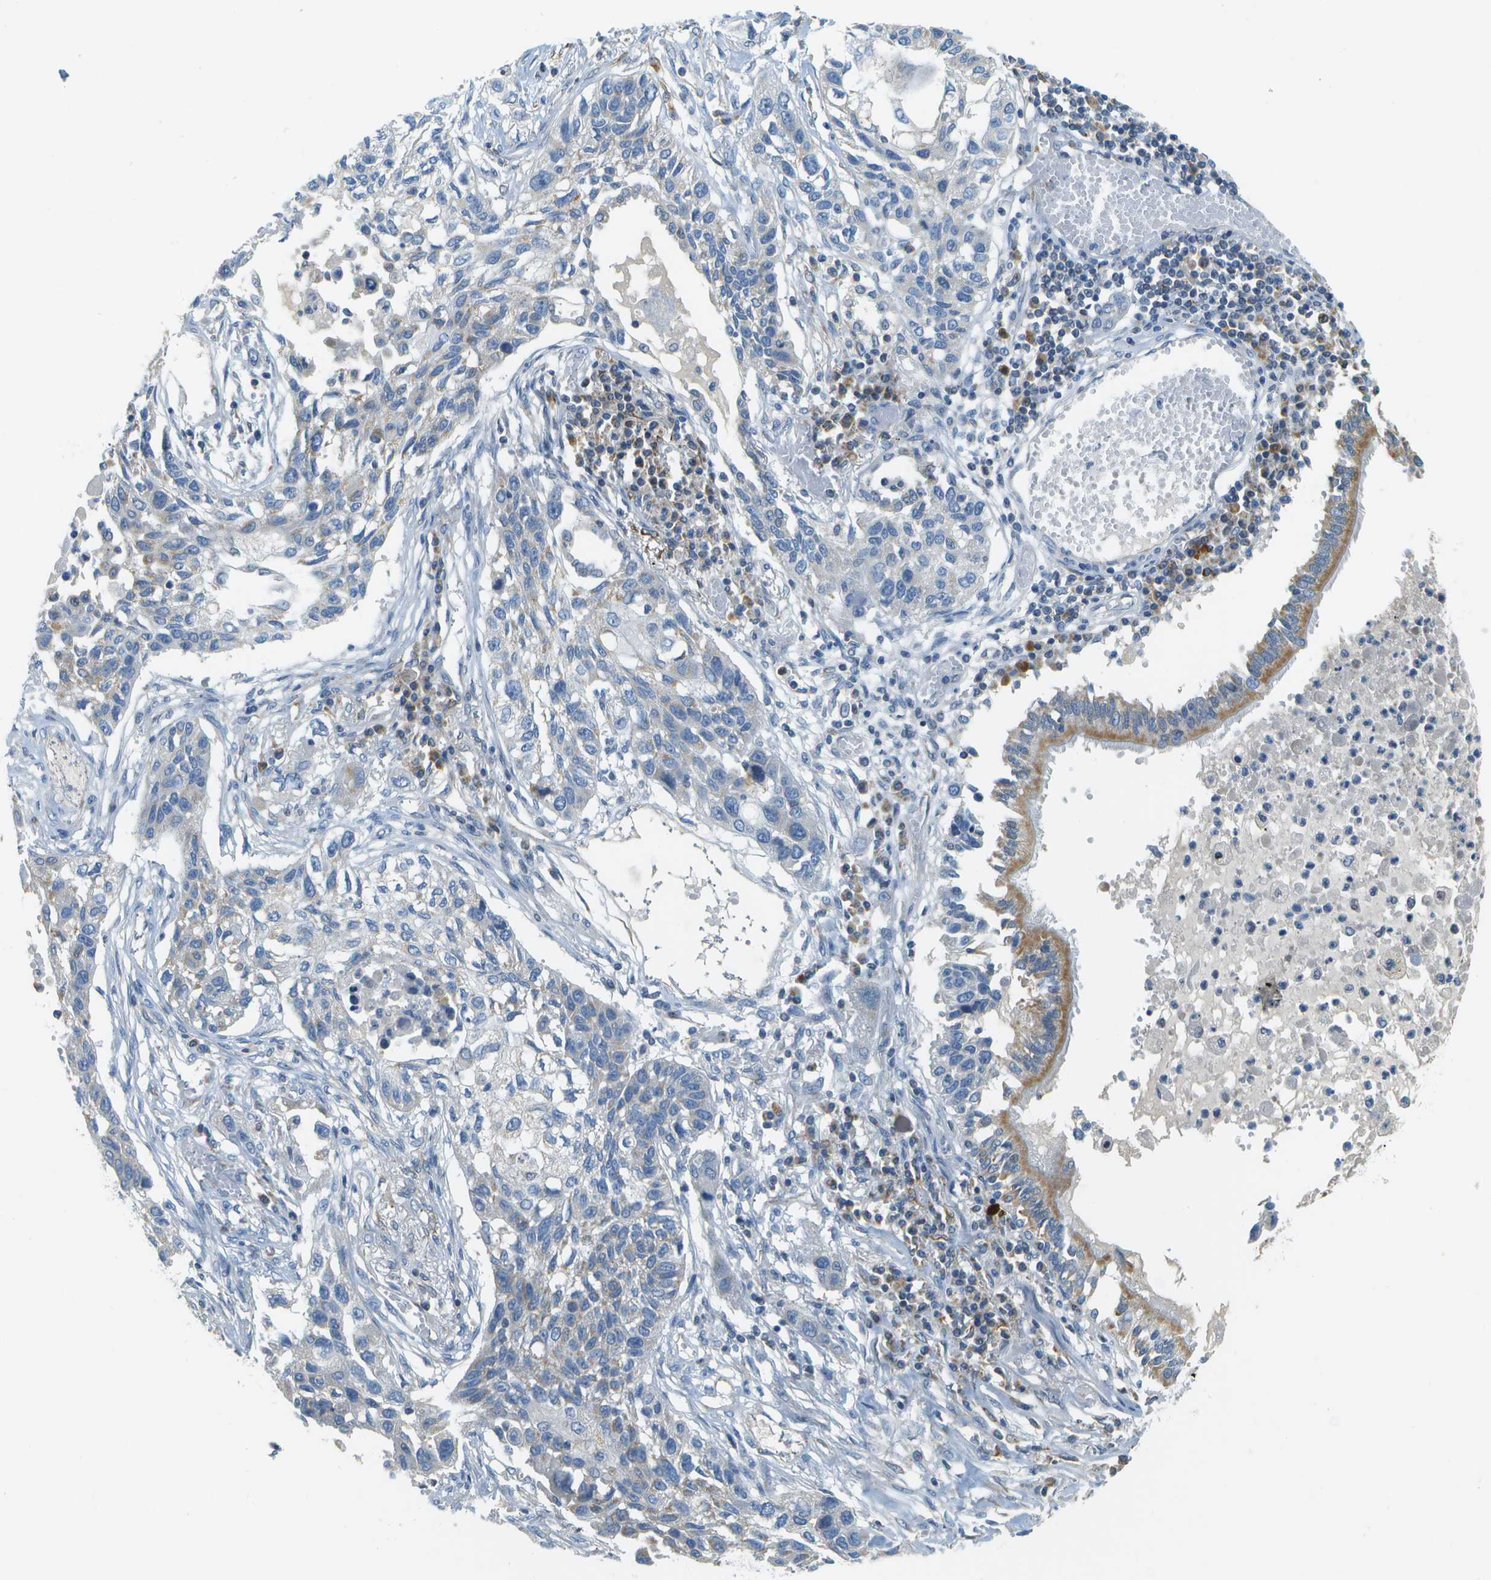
{"staining": {"intensity": "moderate", "quantity": "<25%", "location": "cytoplasmic/membranous"}, "tissue": "lung cancer", "cell_type": "Tumor cells", "image_type": "cancer", "snomed": [{"axis": "morphology", "description": "Squamous cell carcinoma, NOS"}, {"axis": "topography", "description": "Lung"}], "caption": "A high-resolution photomicrograph shows immunohistochemistry (IHC) staining of lung squamous cell carcinoma, which displays moderate cytoplasmic/membranous expression in approximately <25% of tumor cells.", "gene": "PTGIS", "patient": {"sex": "male", "age": 71}}